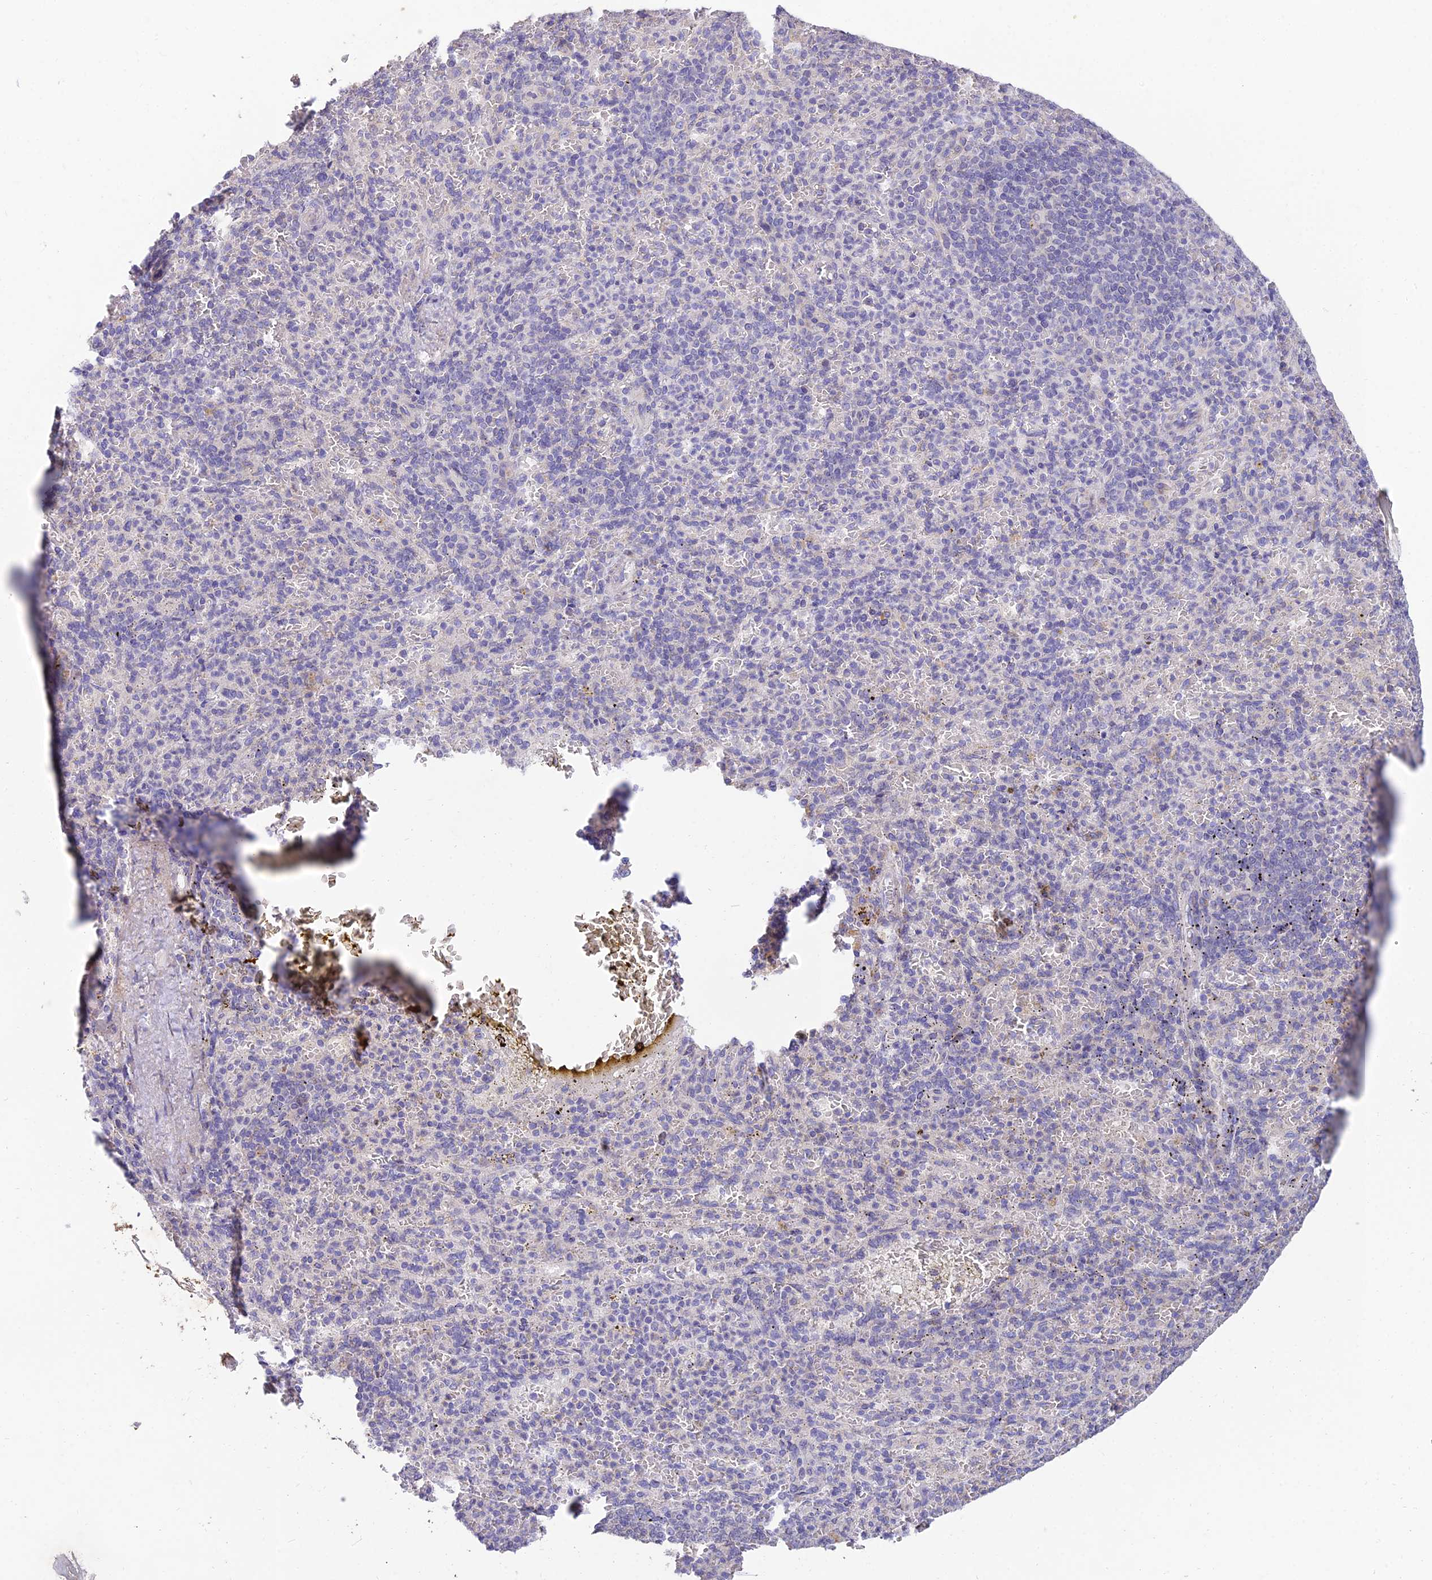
{"staining": {"intensity": "negative", "quantity": "none", "location": "none"}, "tissue": "spleen", "cell_type": "Cells in red pulp", "image_type": "normal", "snomed": [{"axis": "morphology", "description": "Normal tissue, NOS"}, {"axis": "topography", "description": "Spleen"}], "caption": "Image shows no protein expression in cells in red pulp of benign spleen.", "gene": "ARL8A", "patient": {"sex": "female", "age": 74}}